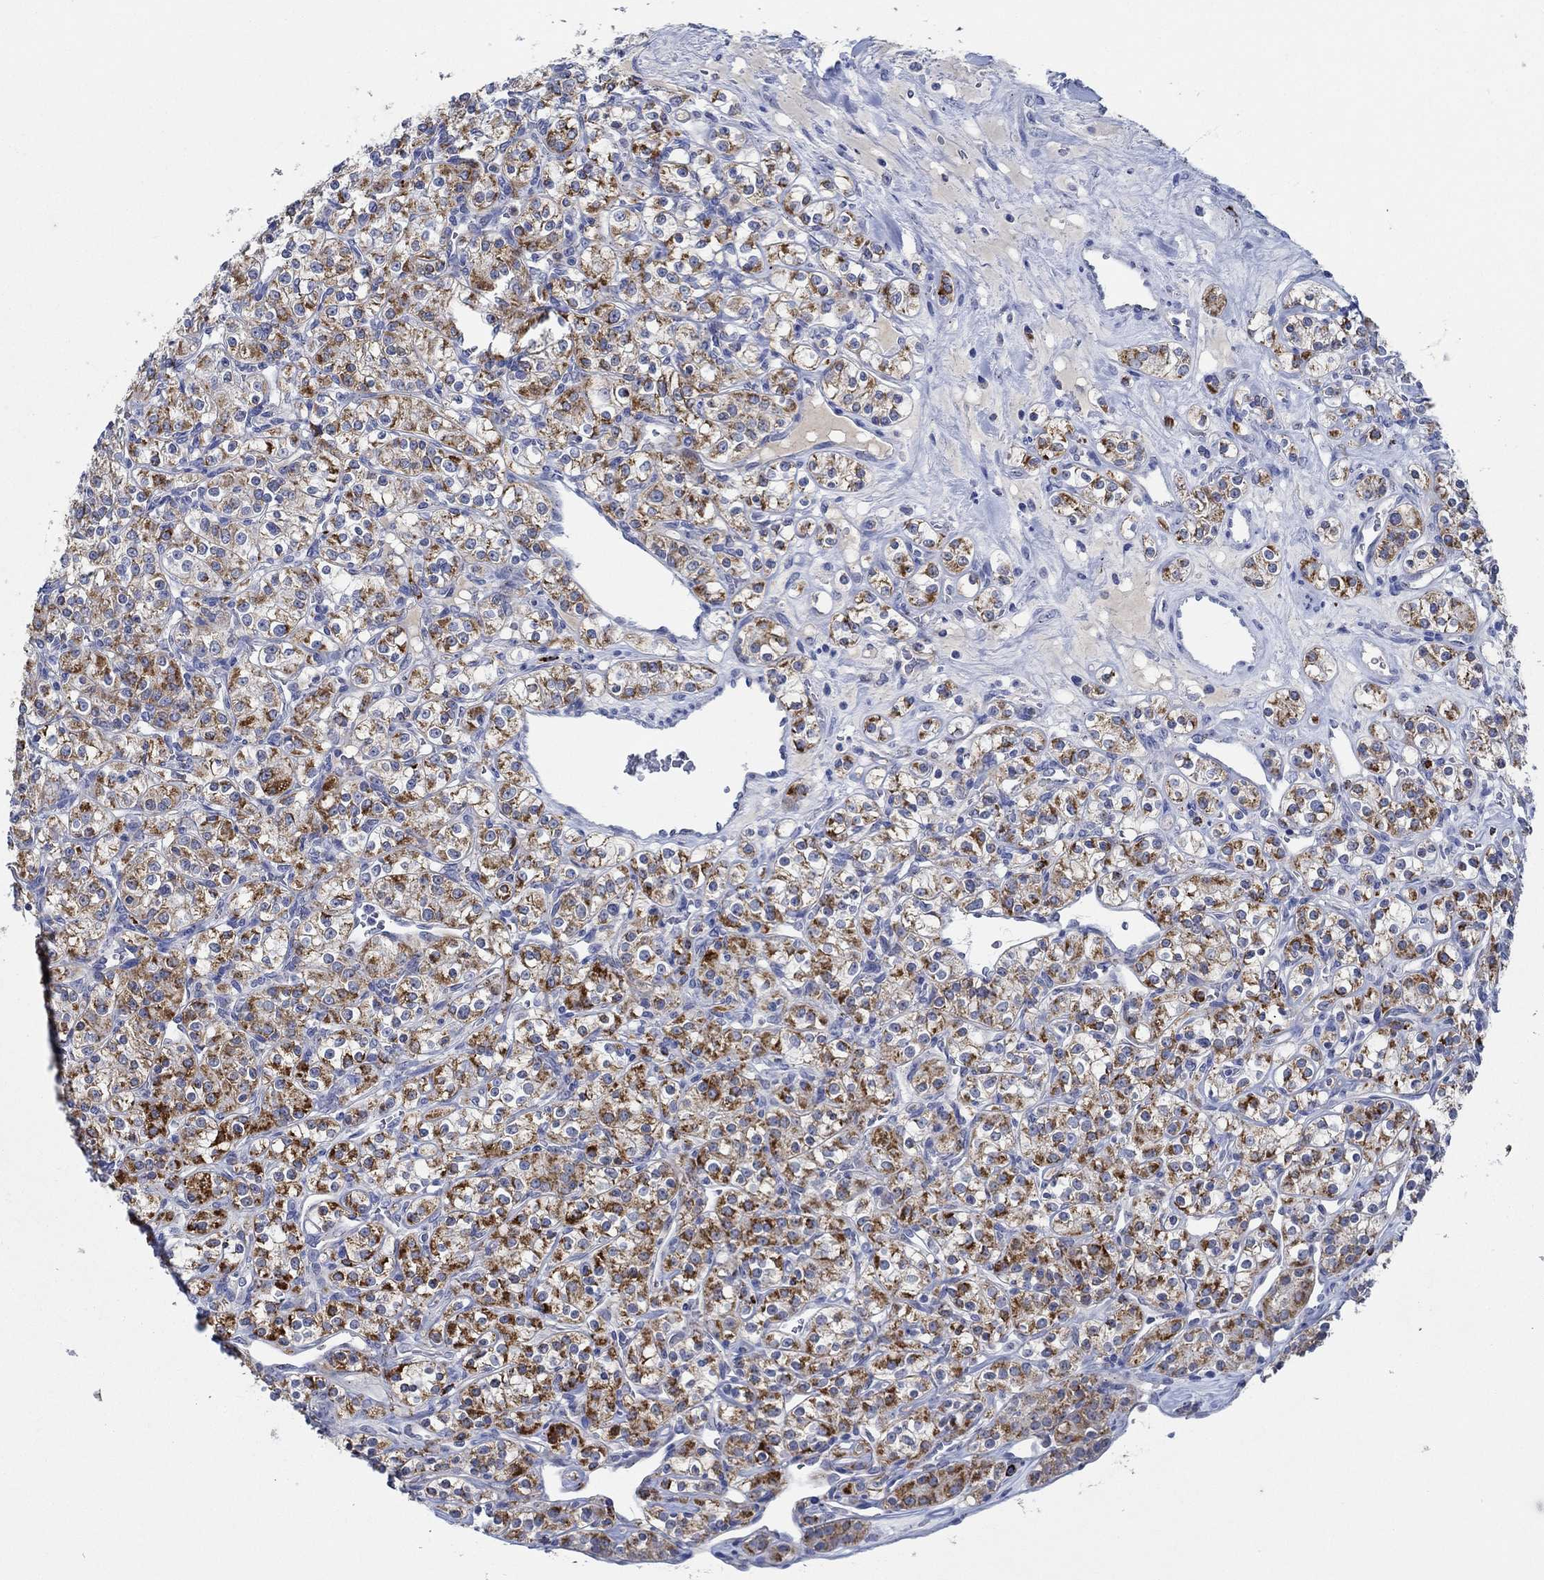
{"staining": {"intensity": "strong", "quantity": "25%-75%", "location": "cytoplasmic/membranous"}, "tissue": "renal cancer", "cell_type": "Tumor cells", "image_type": "cancer", "snomed": [{"axis": "morphology", "description": "Adenocarcinoma, NOS"}, {"axis": "topography", "description": "Kidney"}], "caption": "The image shows a brown stain indicating the presence of a protein in the cytoplasmic/membranous of tumor cells in renal cancer.", "gene": "CPM", "patient": {"sex": "male", "age": 77}}